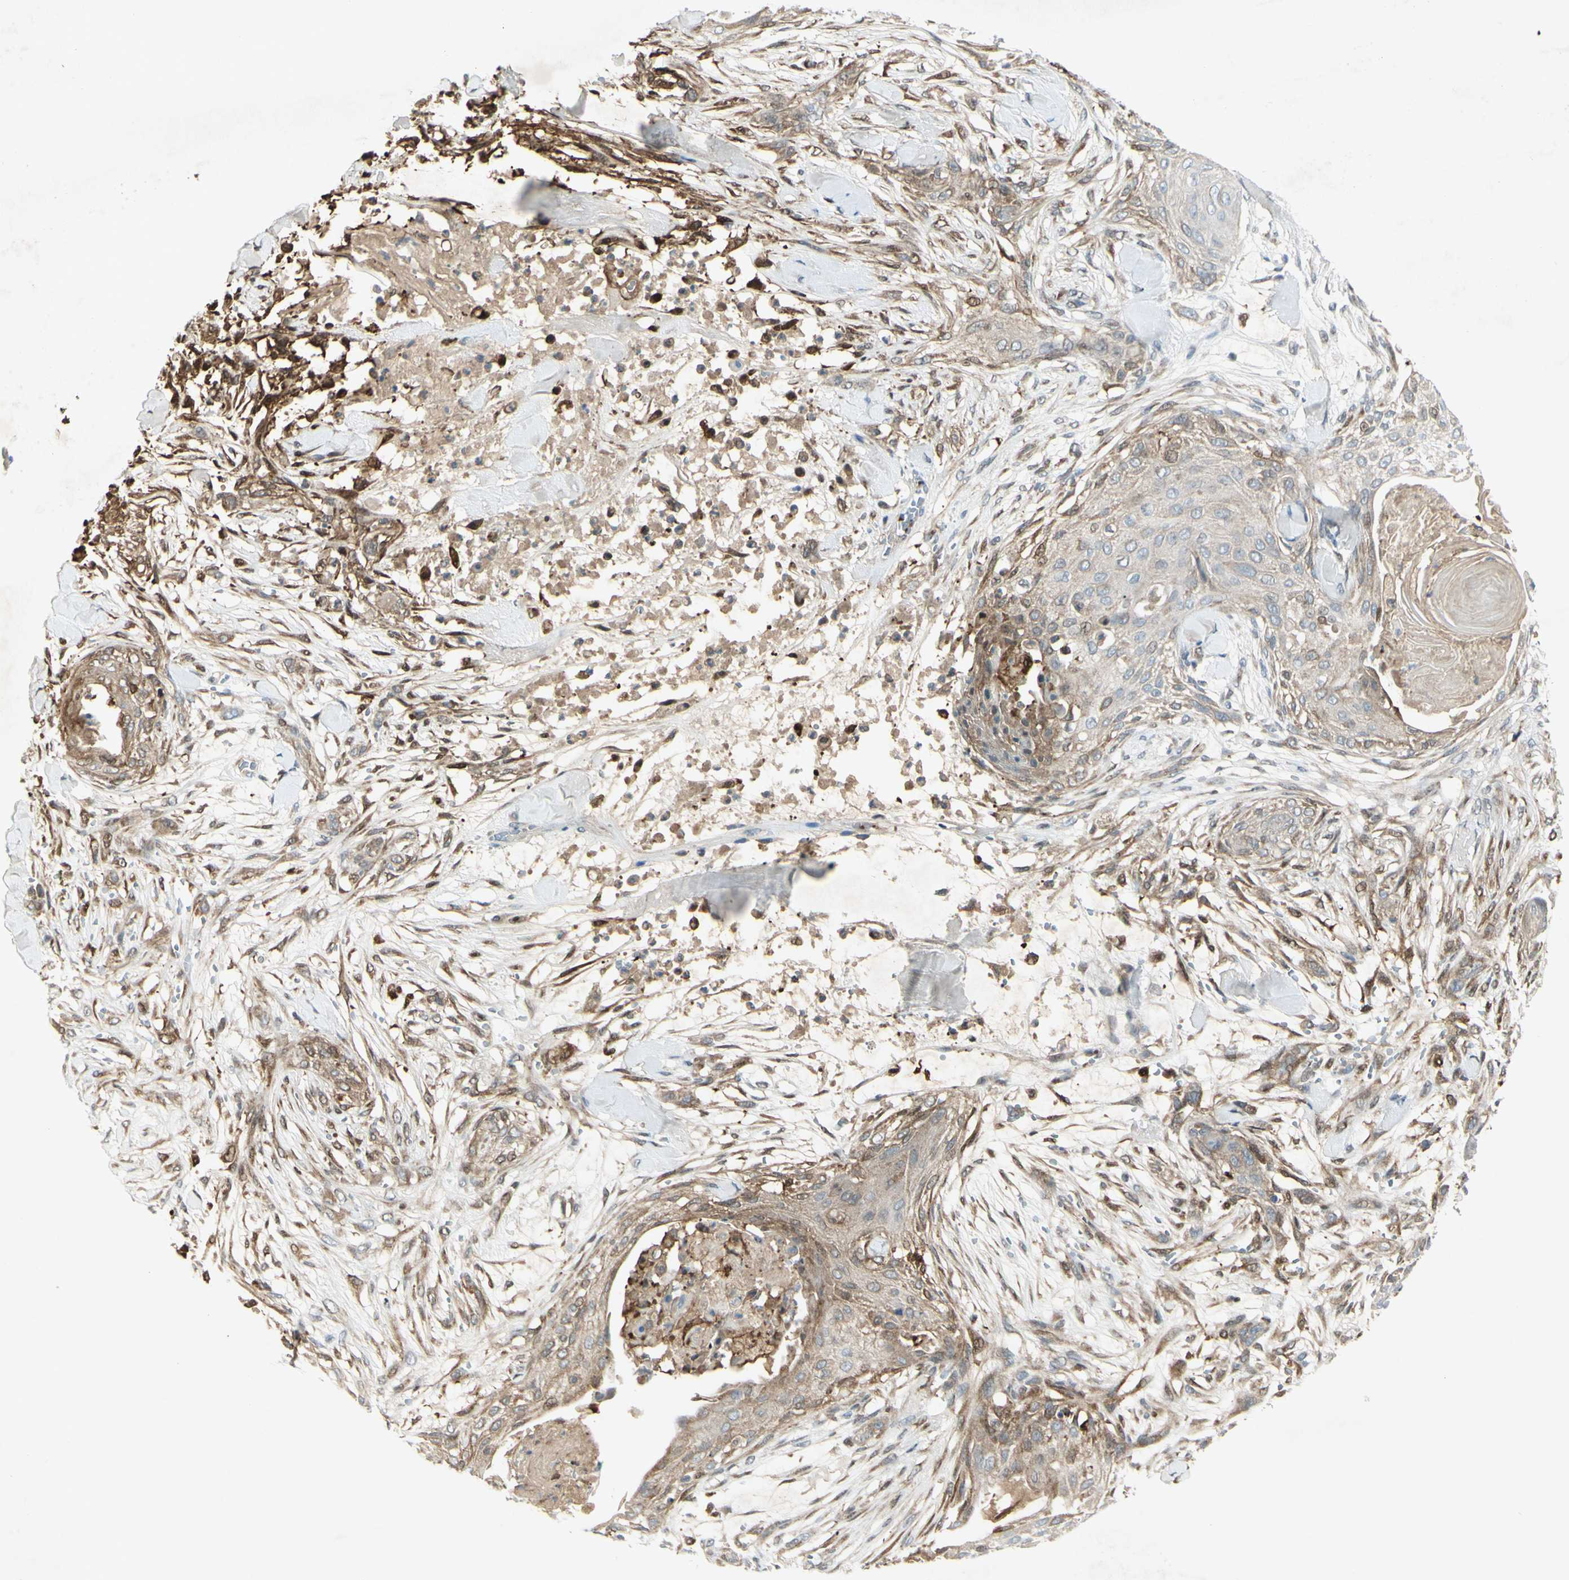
{"staining": {"intensity": "moderate", "quantity": "25%-75%", "location": "cytoplasmic/membranous"}, "tissue": "skin cancer", "cell_type": "Tumor cells", "image_type": "cancer", "snomed": [{"axis": "morphology", "description": "Squamous cell carcinoma, NOS"}, {"axis": "topography", "description": "Skin"}], "caption": "Protein expression analysis of human skin cancer (squamous cell carcinoma) reveals moderate cytoplasmic/membranous expression in about 25%-75% of tumor cells. Nuclei are stained in blue.", "gene": "C1orf159", "patient": {"sex": "female", "age": 59}}